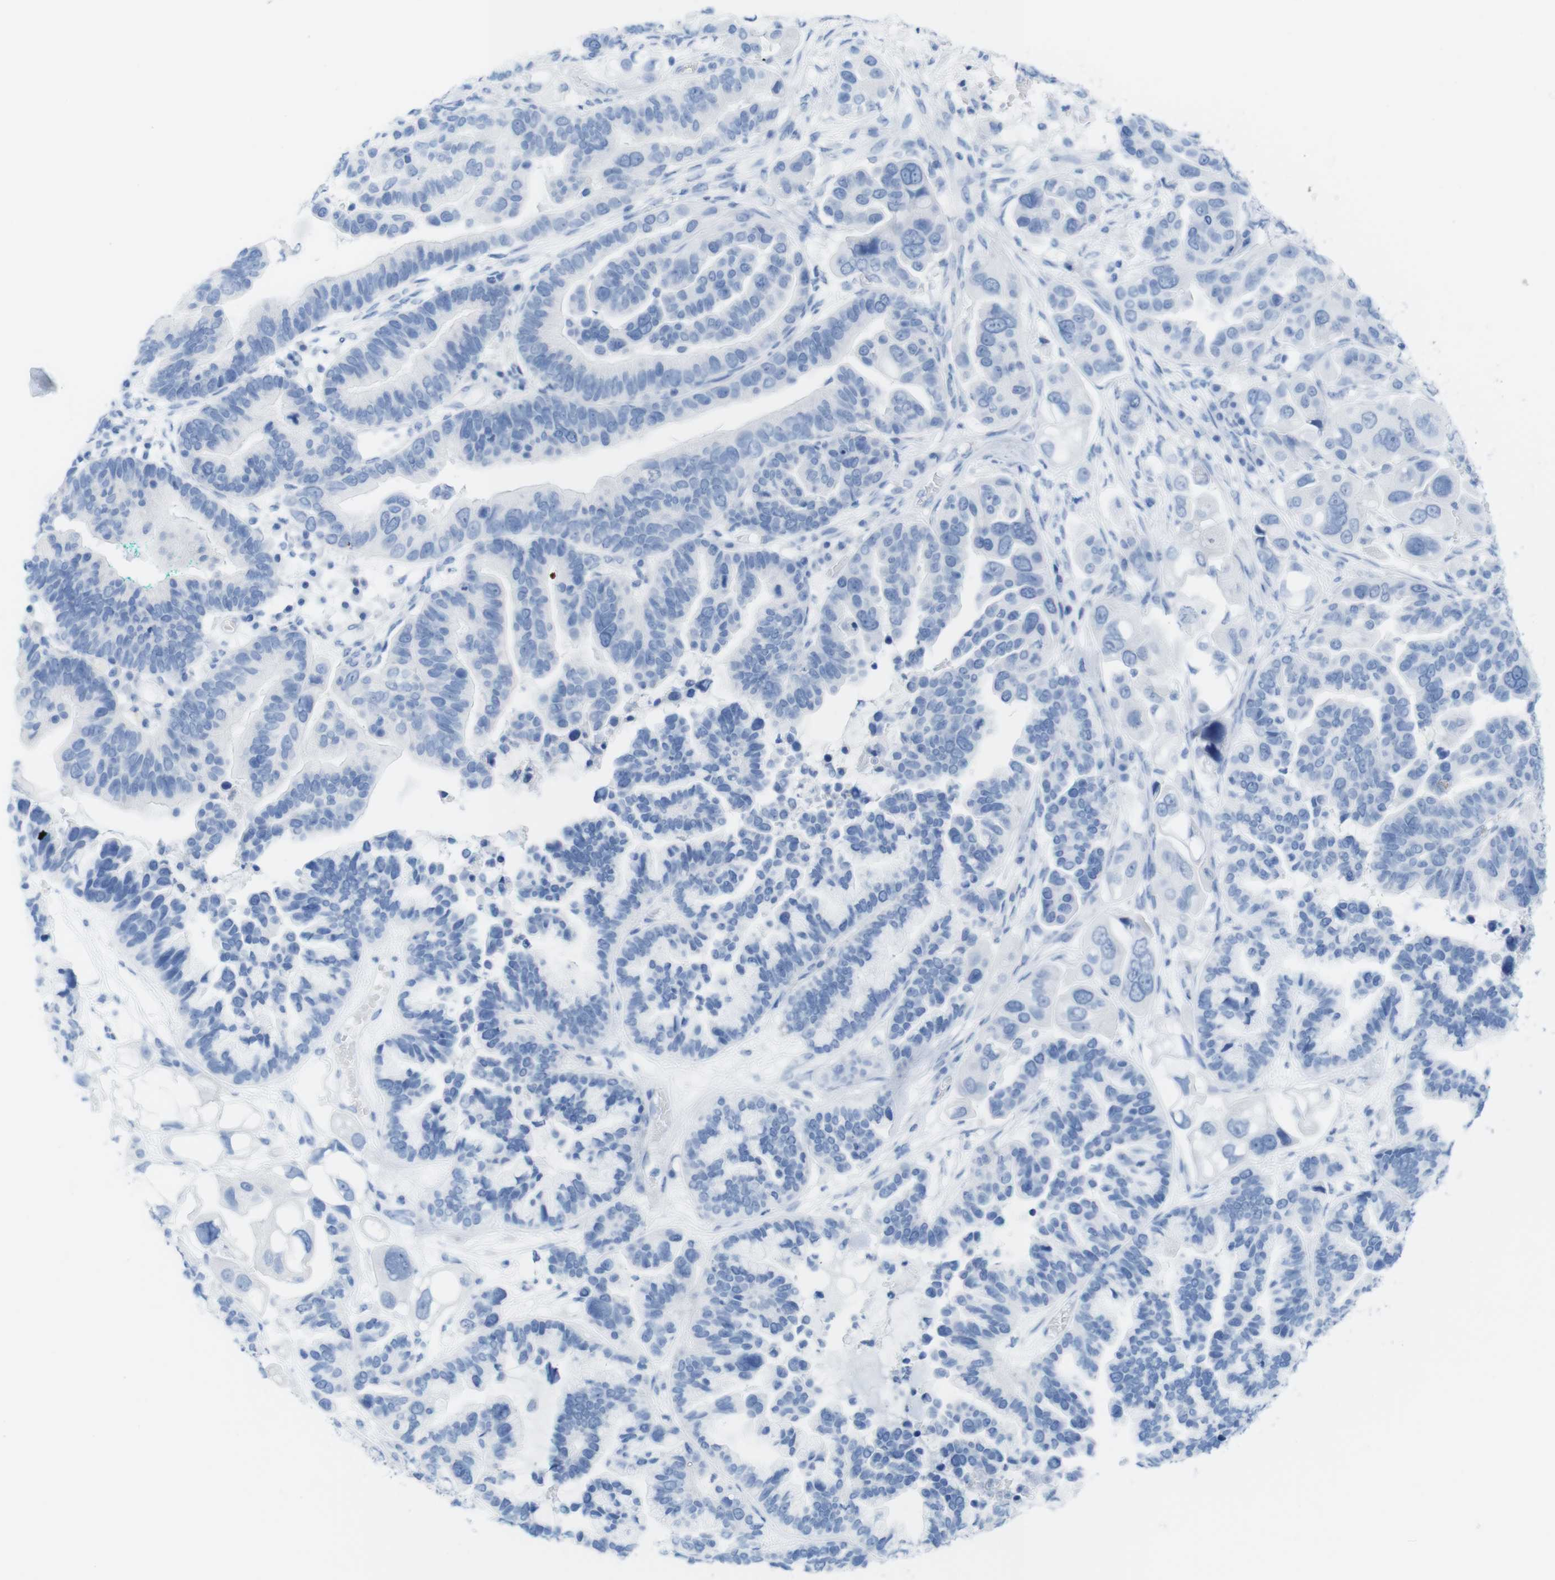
{"staining": {"intensity": "negative", "quantity": "none", "location": "none"}, "tissue": "ovarian cancer", "cell_type": "Tumor cells", "image_type": "cancer", "snomed": [{"axis": "morphology", "description": "Cystadenocarcinoma, serous, NOS"}, {"axis": "topography", "description": "Ovary"}], "caption": "Micrograph shows no significant protein positivity in tumor cells of ovarian cancer.", "gene": "MYH7", "patient": {"sex": "female", "age": 56}}